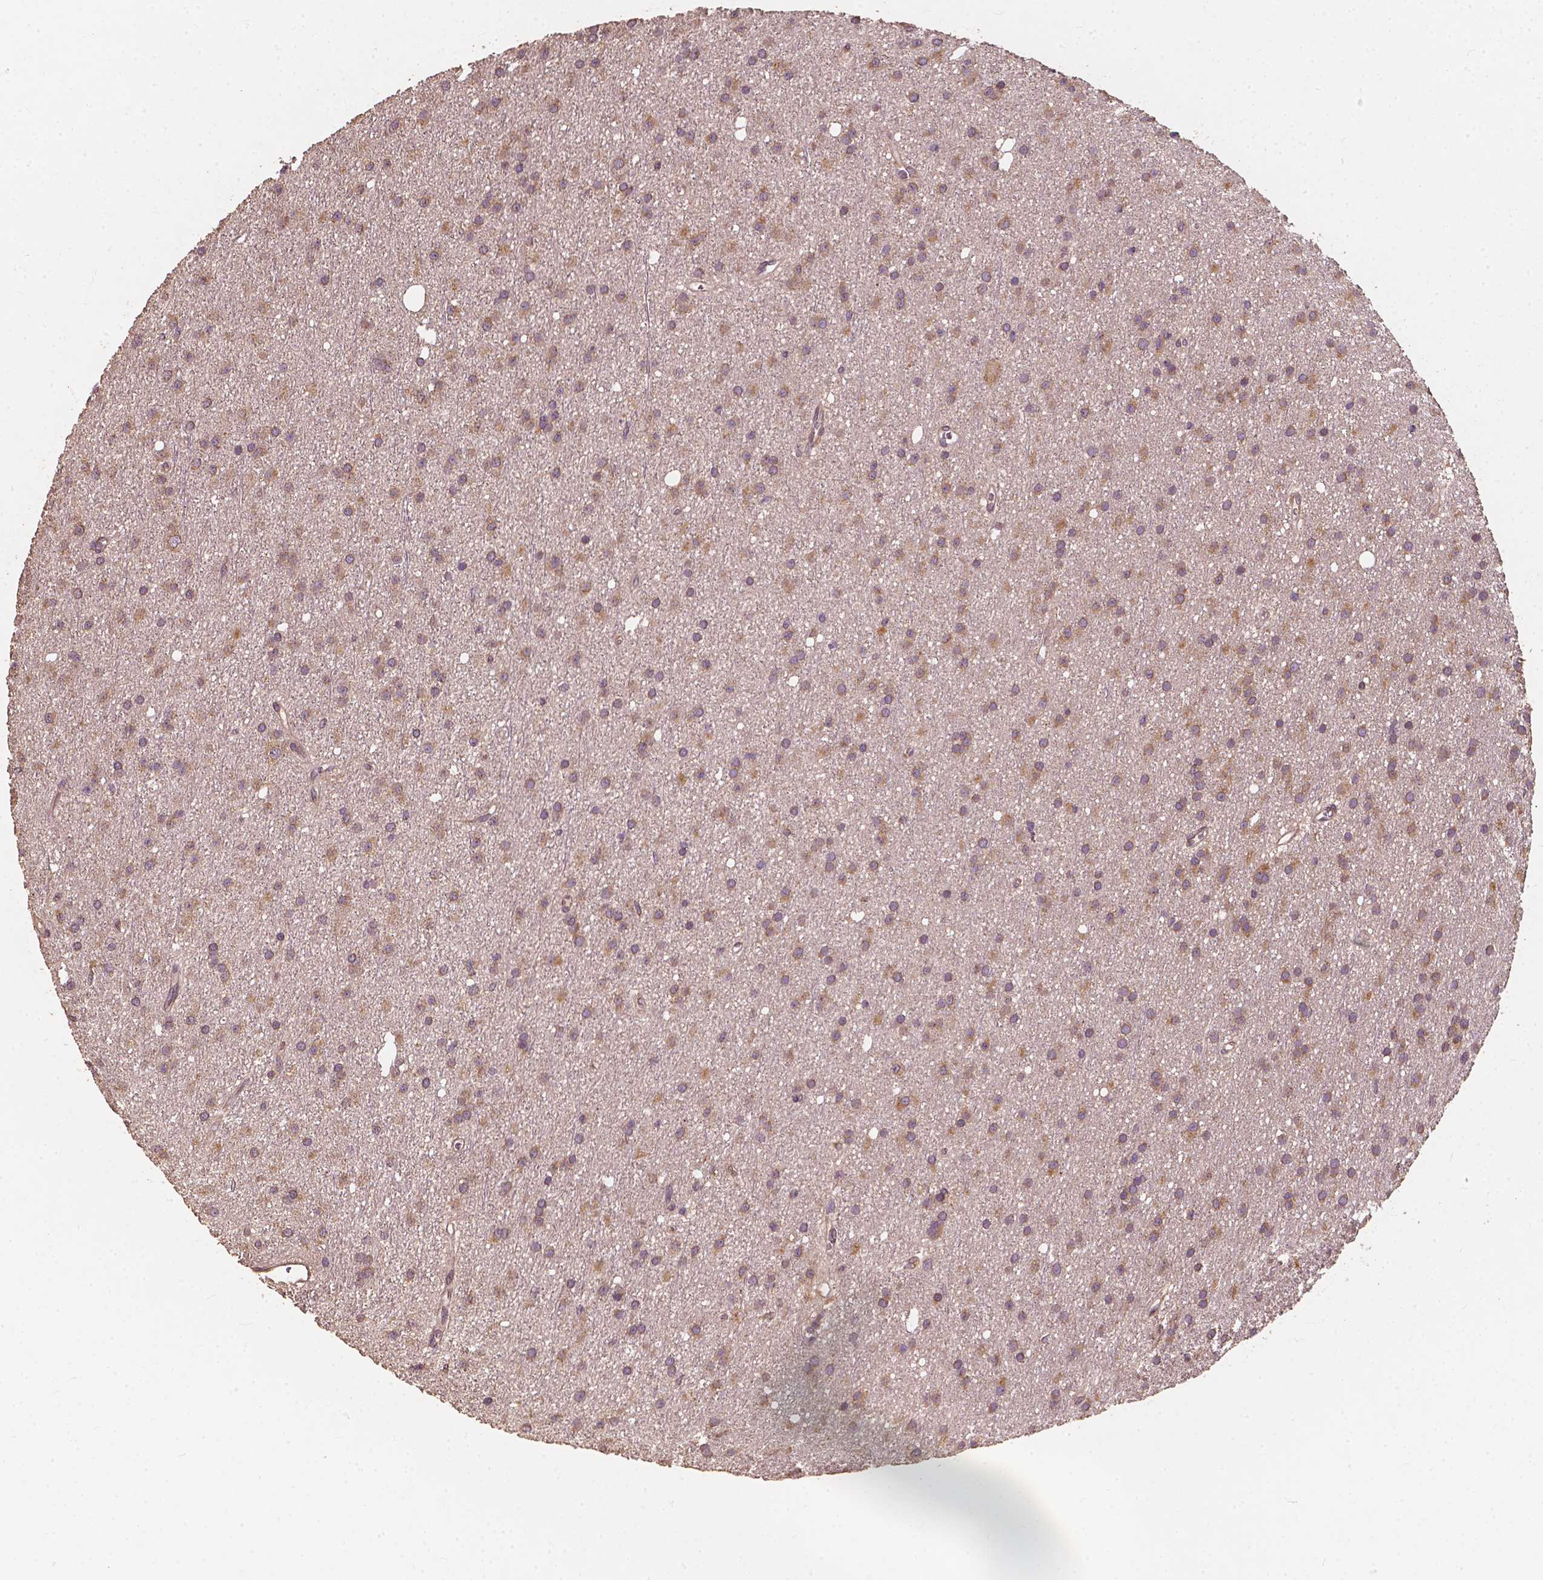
{"staining": {"intensity": "moderate", "quantity": "25%-75%", "location": "cytoplasmic/membranous"}, "tissue": "glioma", "cell_type": "Tumor cells", "image_type": "cancer", "snomed": [{"axis": "morphology", "description": "Glioma, malignant, Low grade"}, {"axis": "topography", "description": "Brain"}], "caption": "Protein analysis of low-grade glioma (malignant) tissue demonstrates moderate cytoplasmic/membranous expression in about 25%-75% of tumor cells.", "gene": "G3BP1", "patient": {"sex": "male", "age": 27}}